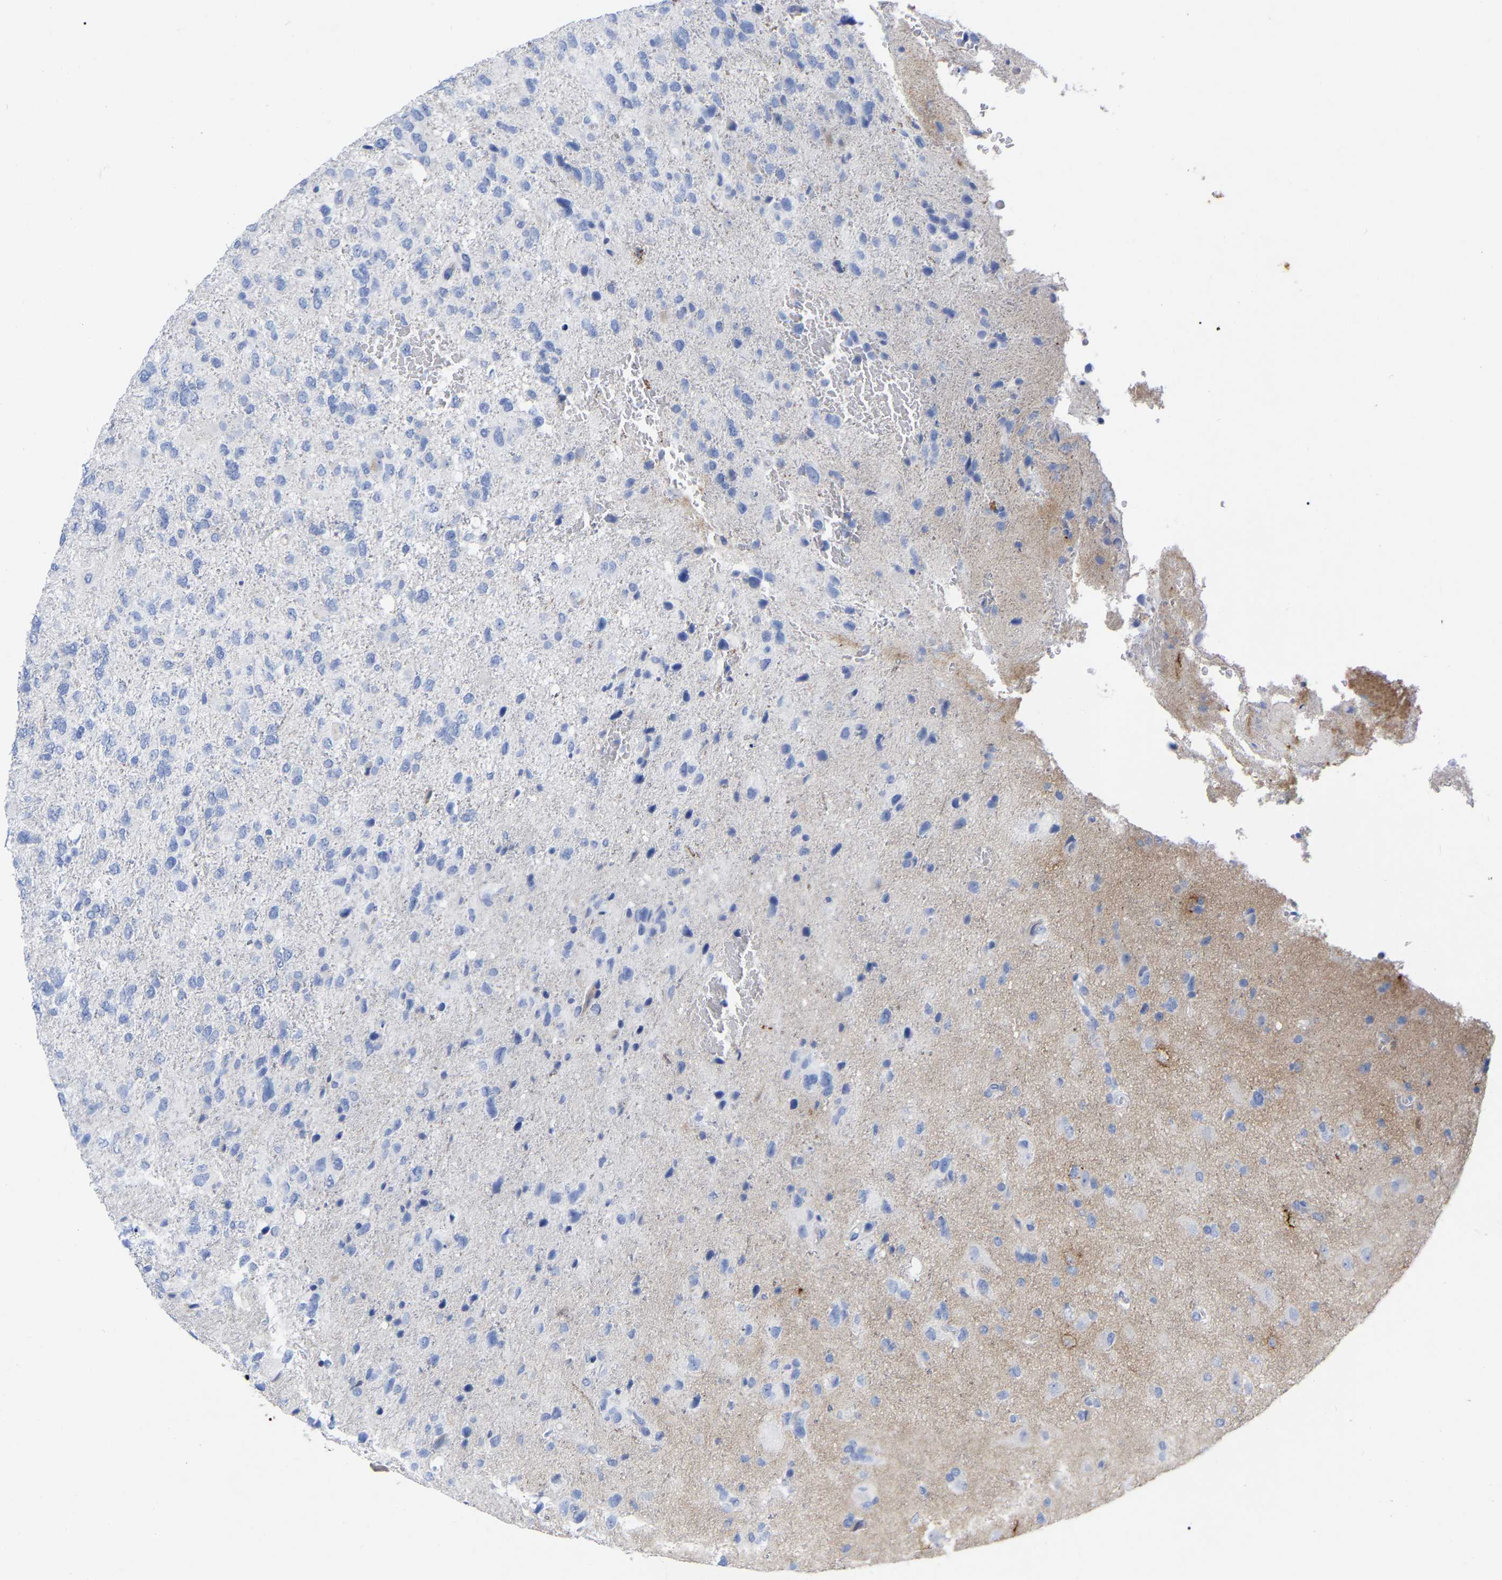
{"staining": {"intensity": "negative", "quantity": "none", "location": "none"}, "tissue": "glioma", "cell_type": "Tumor cells", "image_type": "cancer", "snomed": [{"axis": "morphology", "description": "Glioma, malignant, High grade"}, {"axis": "topography", "description": "Brain"}], "caption": "Immunohistochemistry photomicrograph of malignant glioma (high-grade) stained for a protein (brown), which displays no positivity in tumor cells.", "gene": "HAPLN1", "patient": {"sex": "female", "age": 58}}